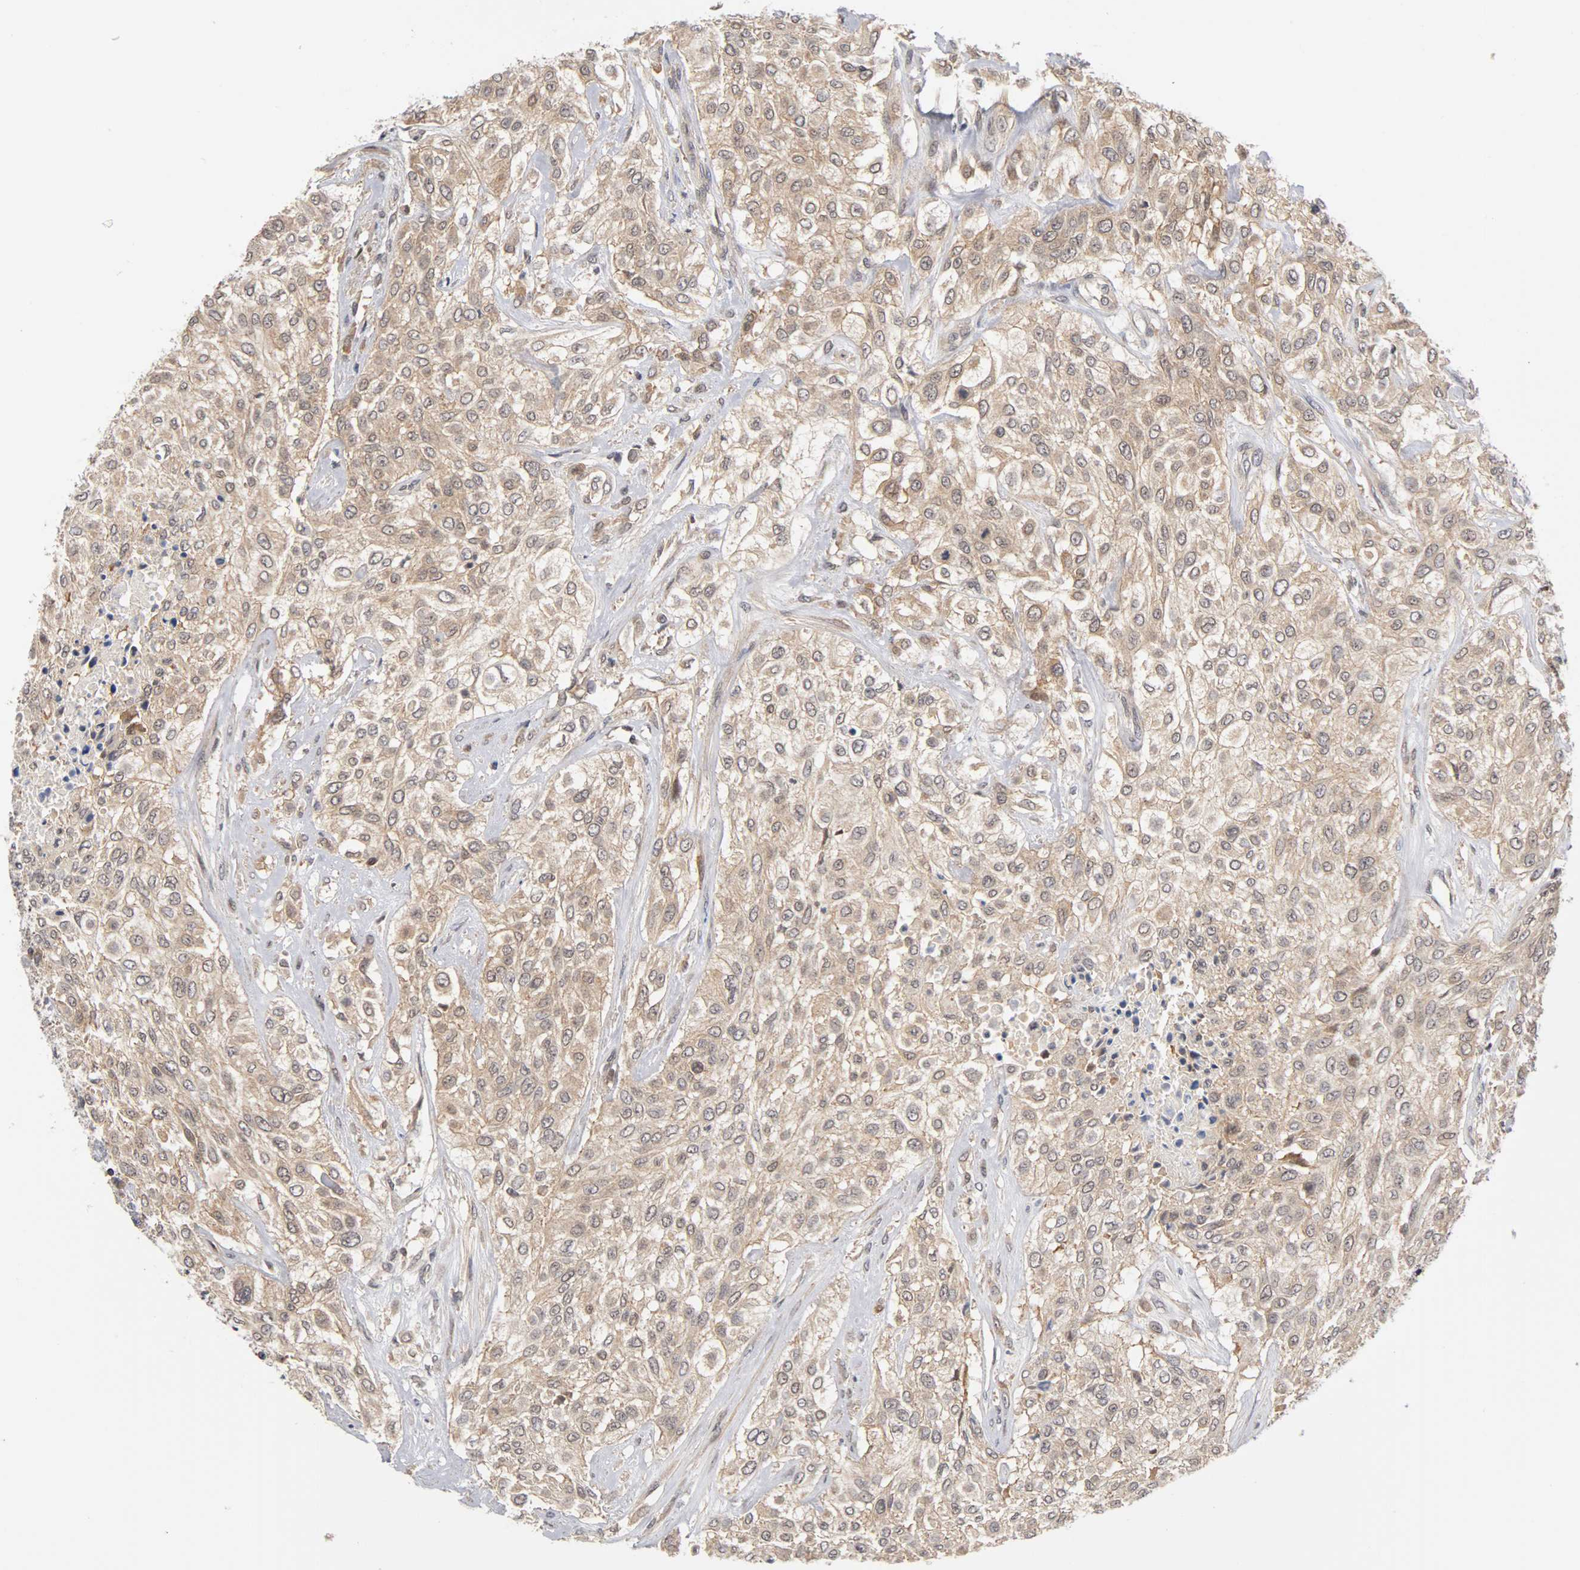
{"staining": {"intensity": "moderate", "quantity": "25%-75%", "location": "cytoplasmic/membranous,nuclear"}, "tissue": "urothelial cancer", "cell_type": "Tumor cells", "image_type": "cancer", "snomed": [{"axis": "morphology", "description": "Urothelial carcinoma, High grade"}, {"axis": "topography", "description": "Urinary bladder"}], "caption": "Urothelial cancer stained for a protein (brown) displays moderate cytoplasmic/membranous and nuclear positive staining in approximately 25%-75% of tumor cells.", "gene": "UBE2M", "patient": {"sex": "male", "age": 57}}